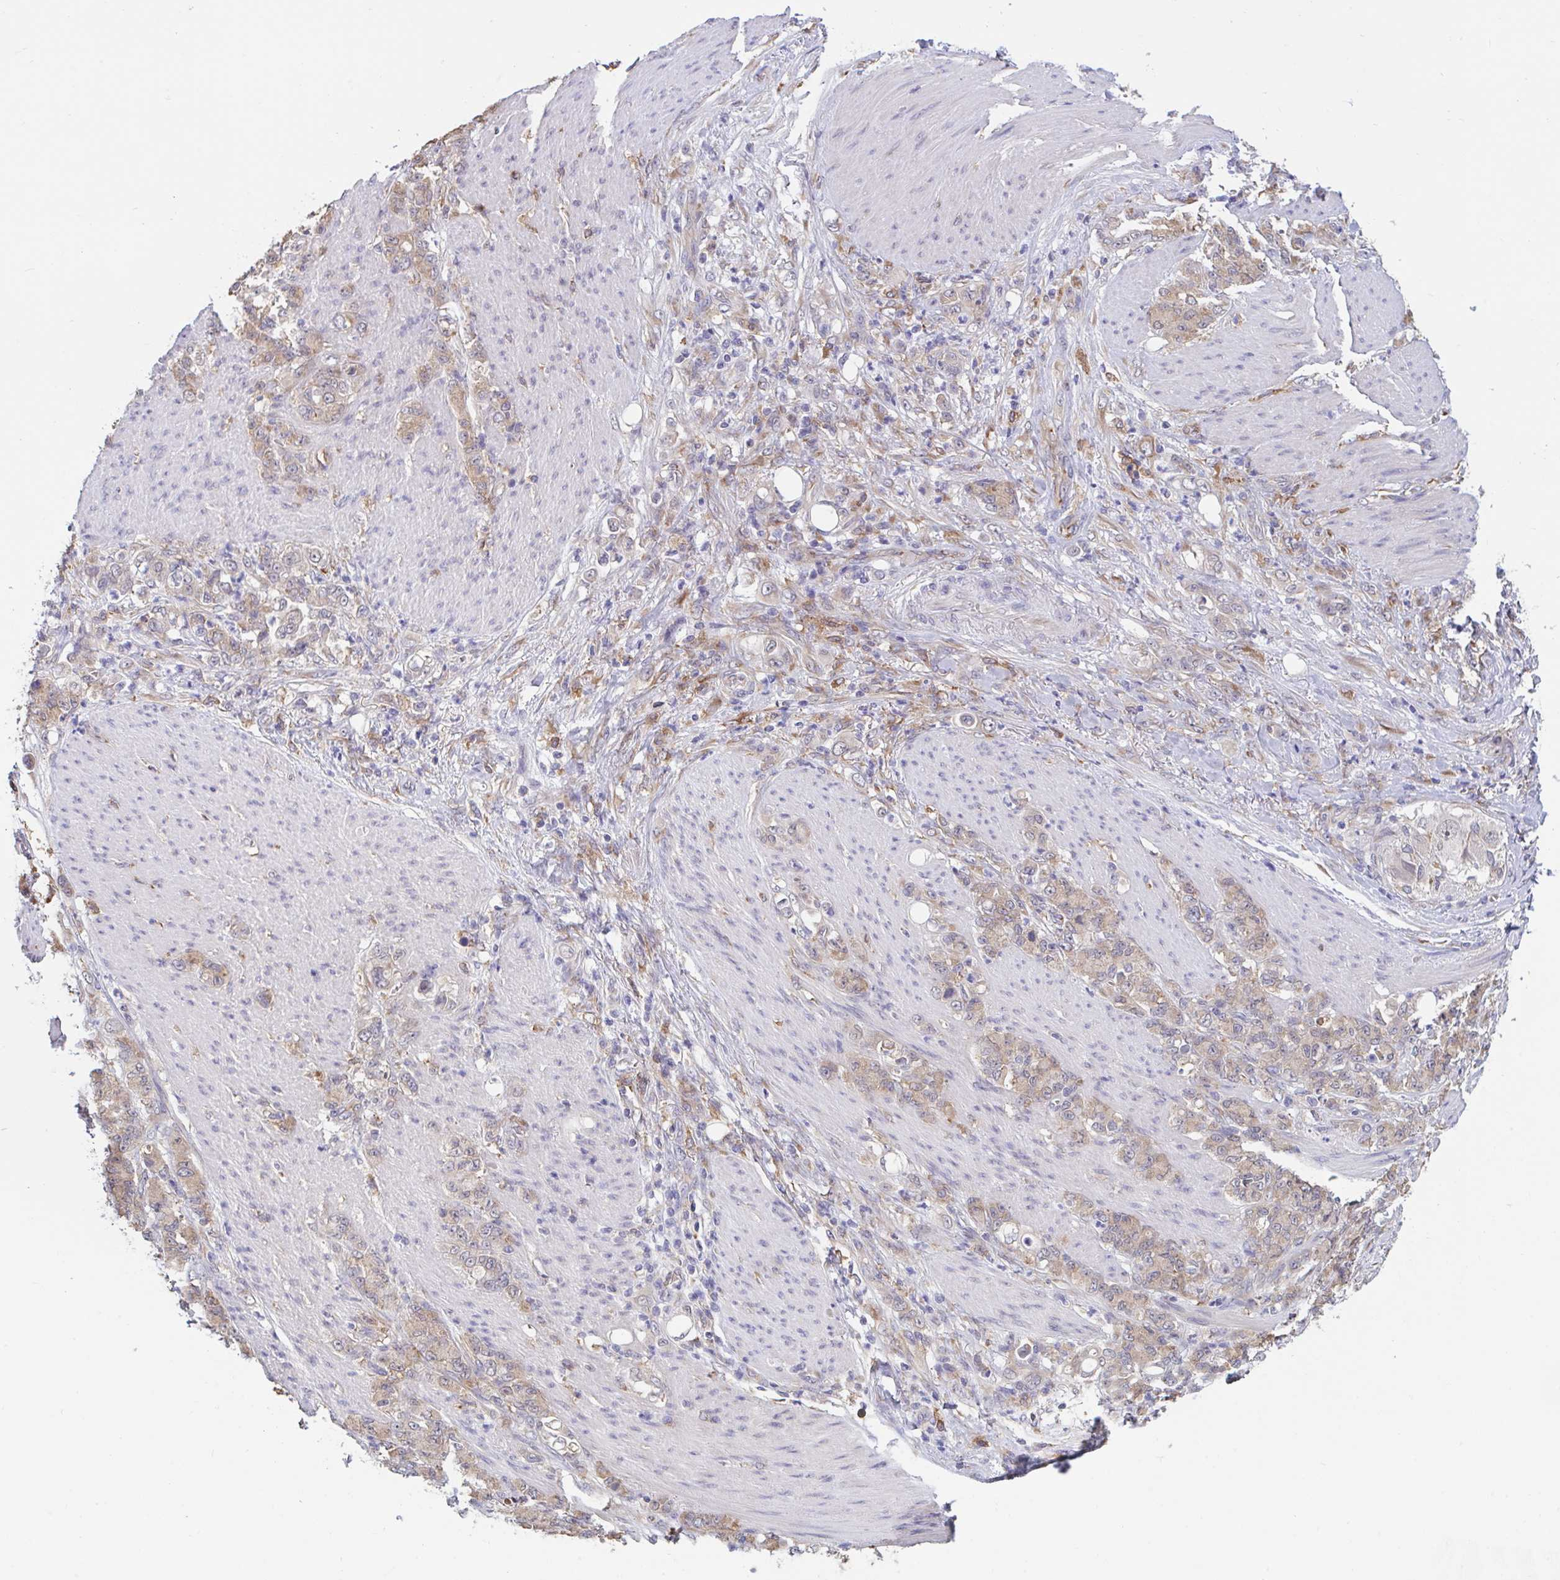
{"staining": {"intensity": "moderate", "quantity": ">75%", "location": "cytoplasmic/membranous"}, "tissue": "stomach cancer", "cell_type": "Tumor cells", "image_type": "cancer", "snomed": [{"axis": "morphology", "description": "Adenocarcinoma, NOS"}, {"axis": "topography", "description": "Stomach"}], "caption": "Protein staining reveals moderate cytoplasmic/membranous positivity in approximately >75% of tumor cells in stomach cancer (adenocarcinoma).", "gene": "SNX8", "patient": {"sex": "female", "age": 79}}